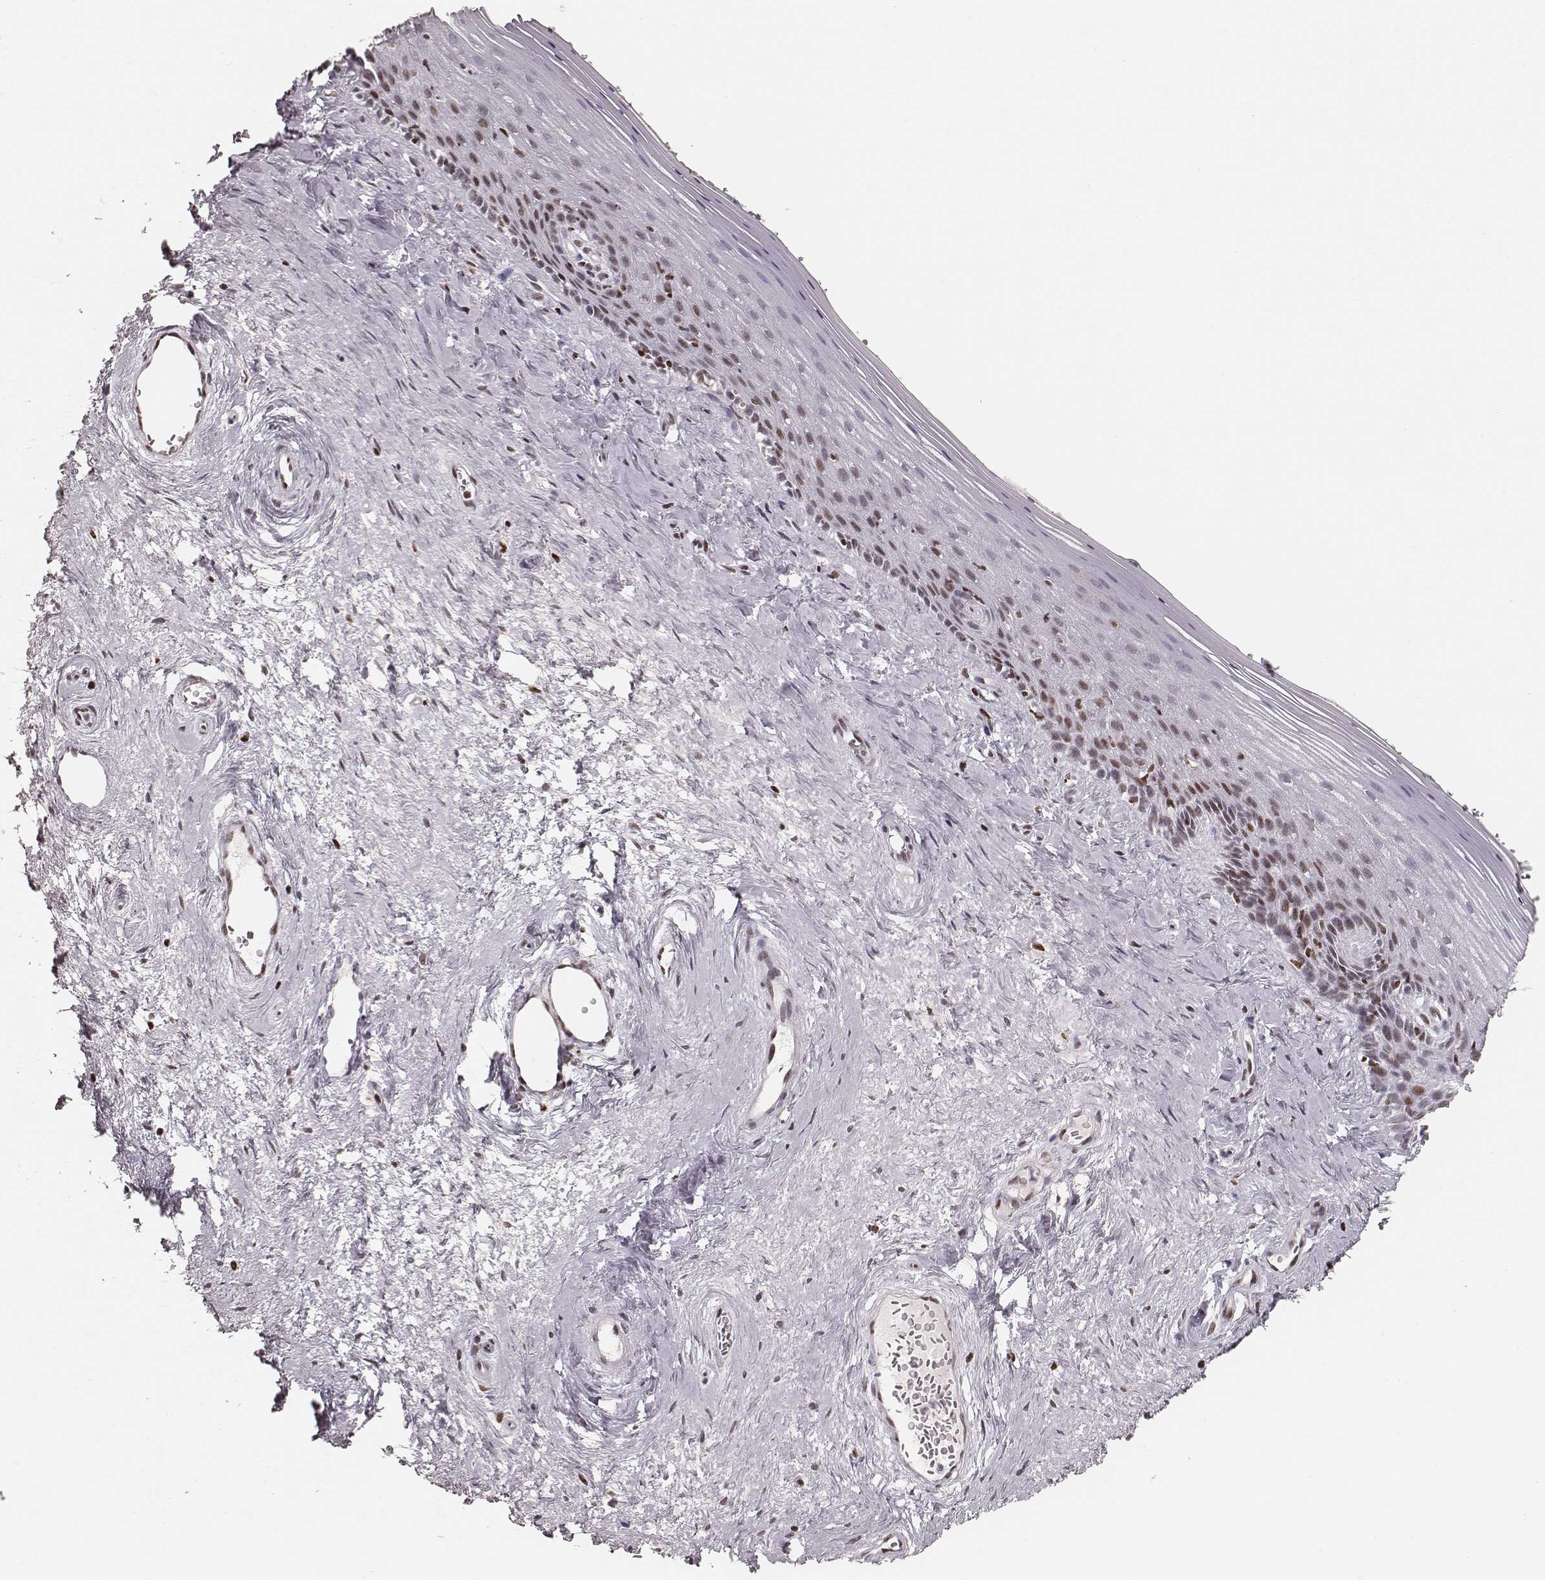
{"staining": {"intensity": "moderate", "quantity": "25%-75%", "location": "cytoplasmic/membranous"}, "tissue": "vagina", "cell_type": "Squamous epithelial cells", "image_type": "normal", "snomed": [{"axis": "morphology", "description": "Normal tissue, NOS"}, {"axis": "topography", "description": "Vagina"}], "caption": "Protein staining of benign vagina demonstrates moderate cytoplasmic/membranous staining in approximately 25%-75% of squamous epithelial cells.", "gene": "PARP1", "patient": {"sex": "female", "age": 45}}